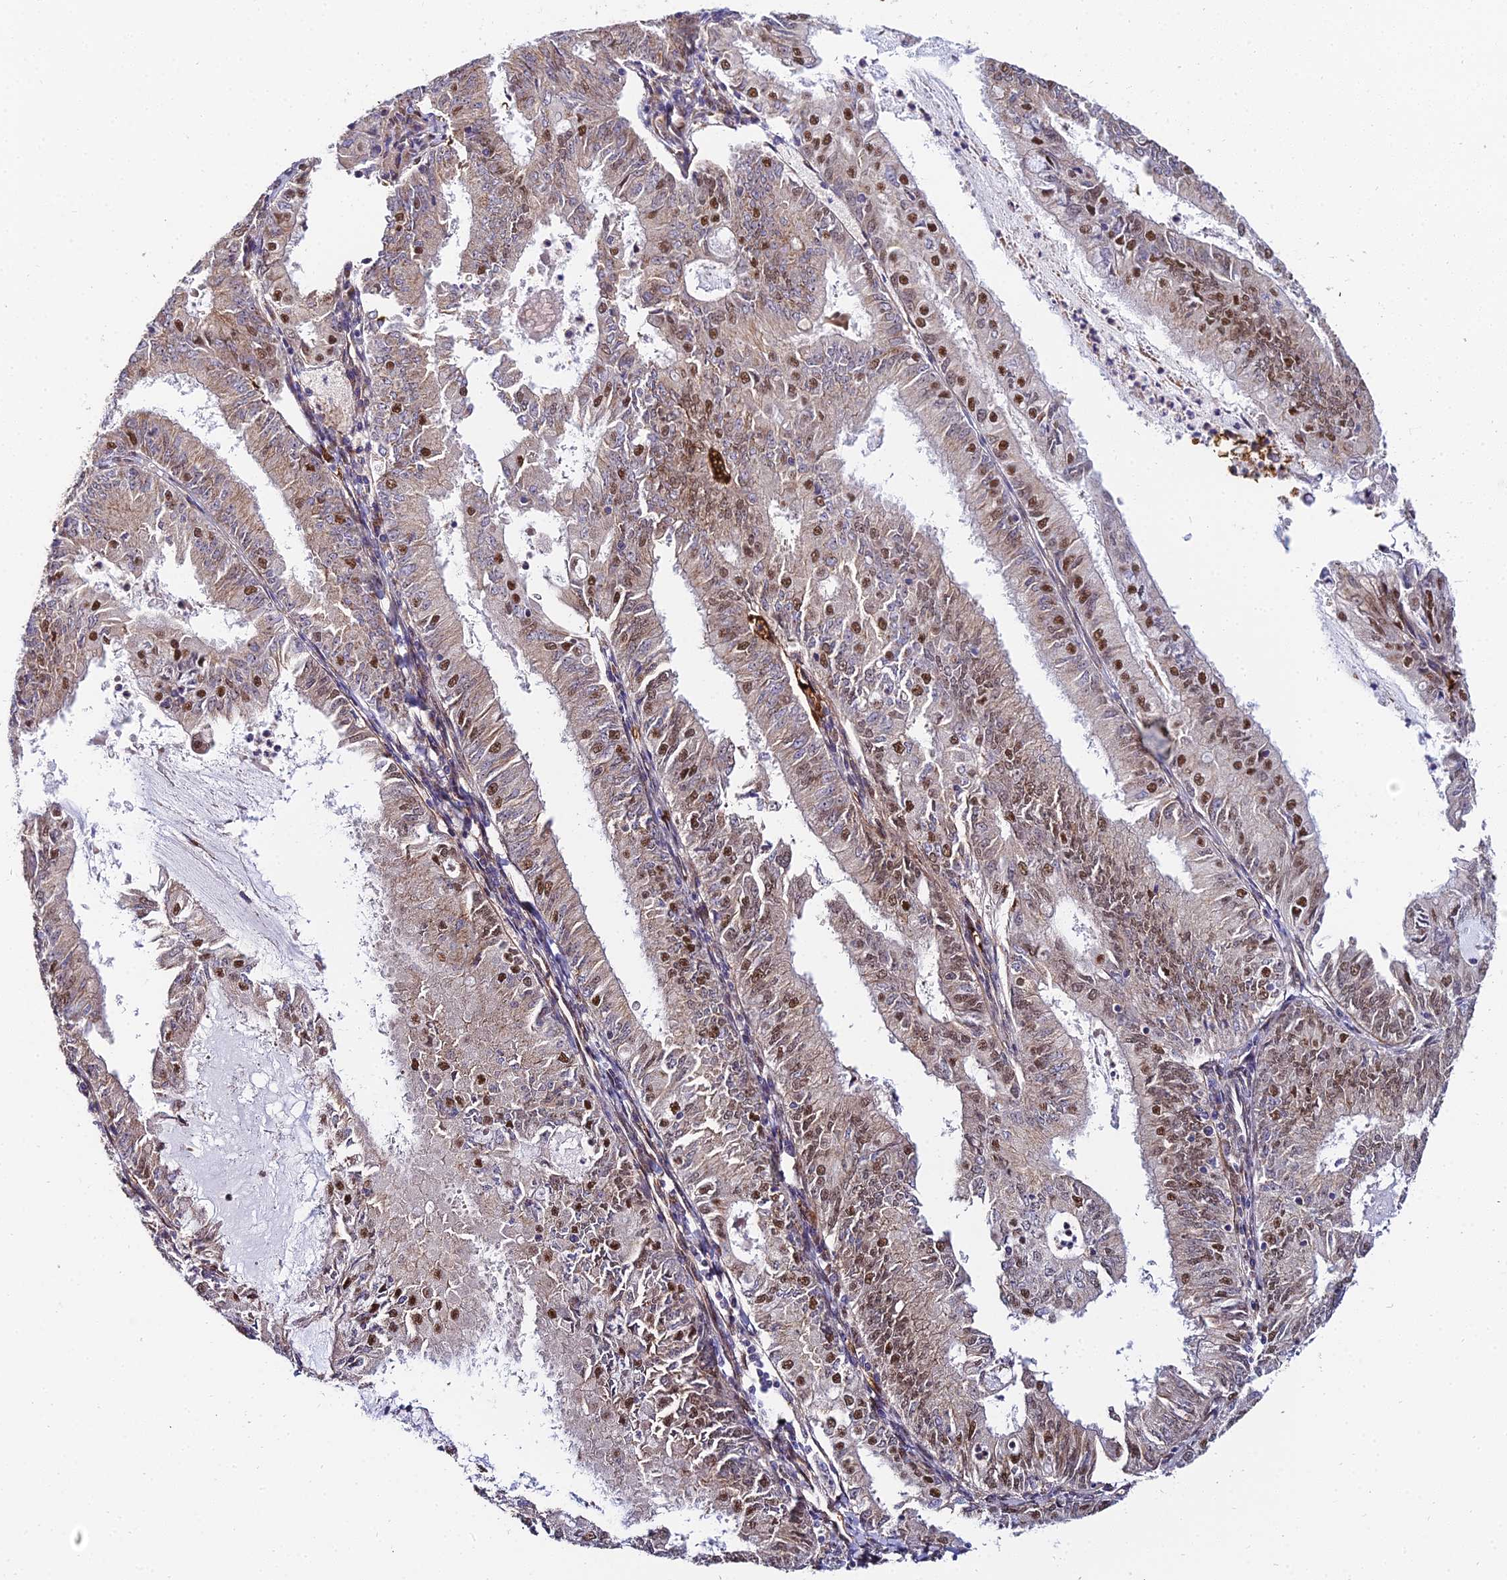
{"staining": {"intensity": "moderate", "quantity": "25%-75%", "location": "nuclear"}, "tissue": "endometrial cancer", "cell_type": "Tumor cells", "image_type": "cancer", "snomed": [{"axis": "morphology", "description": "Adenocarcinoma, NOS"}, {"axis": "topography", "description": "Endometrium"}], "caption": "Immunohistochemical staining of endometrial cancer (adenocarcinoma) shows medium levels of moderate nuclear protein positivity in about 25%-75% of tumor cells.", "gene": "BCL9", "patient": {"sex": "female", "age": 57}}